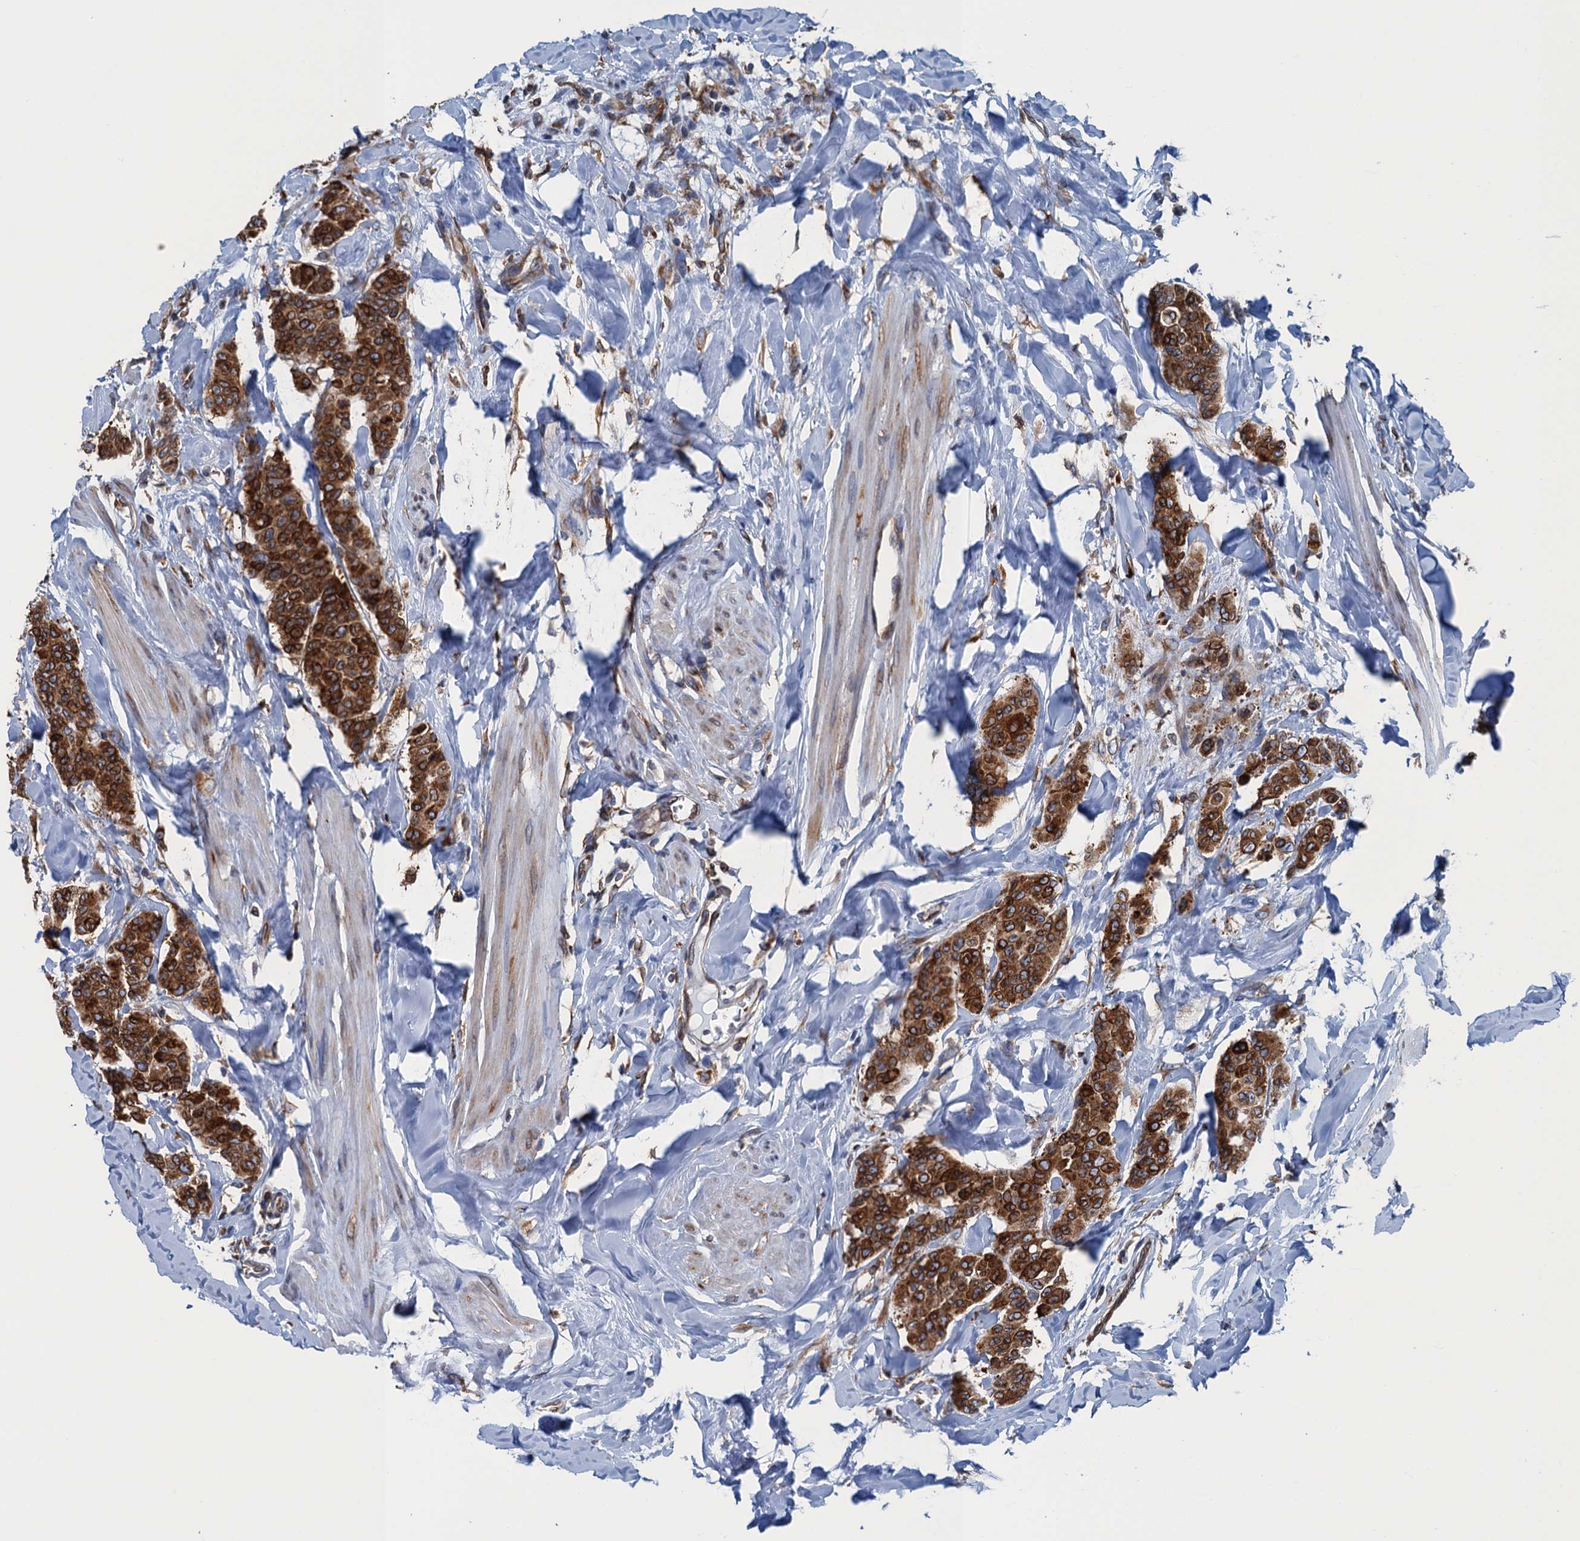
{"staining": {"intensity": "strong", "quantity": ">75%", "location": "cytoplasmic/membranous"}, "tissue": "breast cancer", "cell_type": "Tumor cells", "image_type": "cancer", "snomed": [{"axis": "morphology", "description": "Duct carcinoma"}, {"axis": "topography", "description": "Breast"}], "caption": "The histopathology image demonstrates a brown stain indicating the presence of a protein in the cytoplasmic/membranous of tumor cells in intraductal carcinoma (breast). (DAB (3,3'-diaminobenzidine) = brown stain, brightfield microscopy at high magnification).", "gene": "TMEM205", "patient": {"sex": "female", "age": 40}}